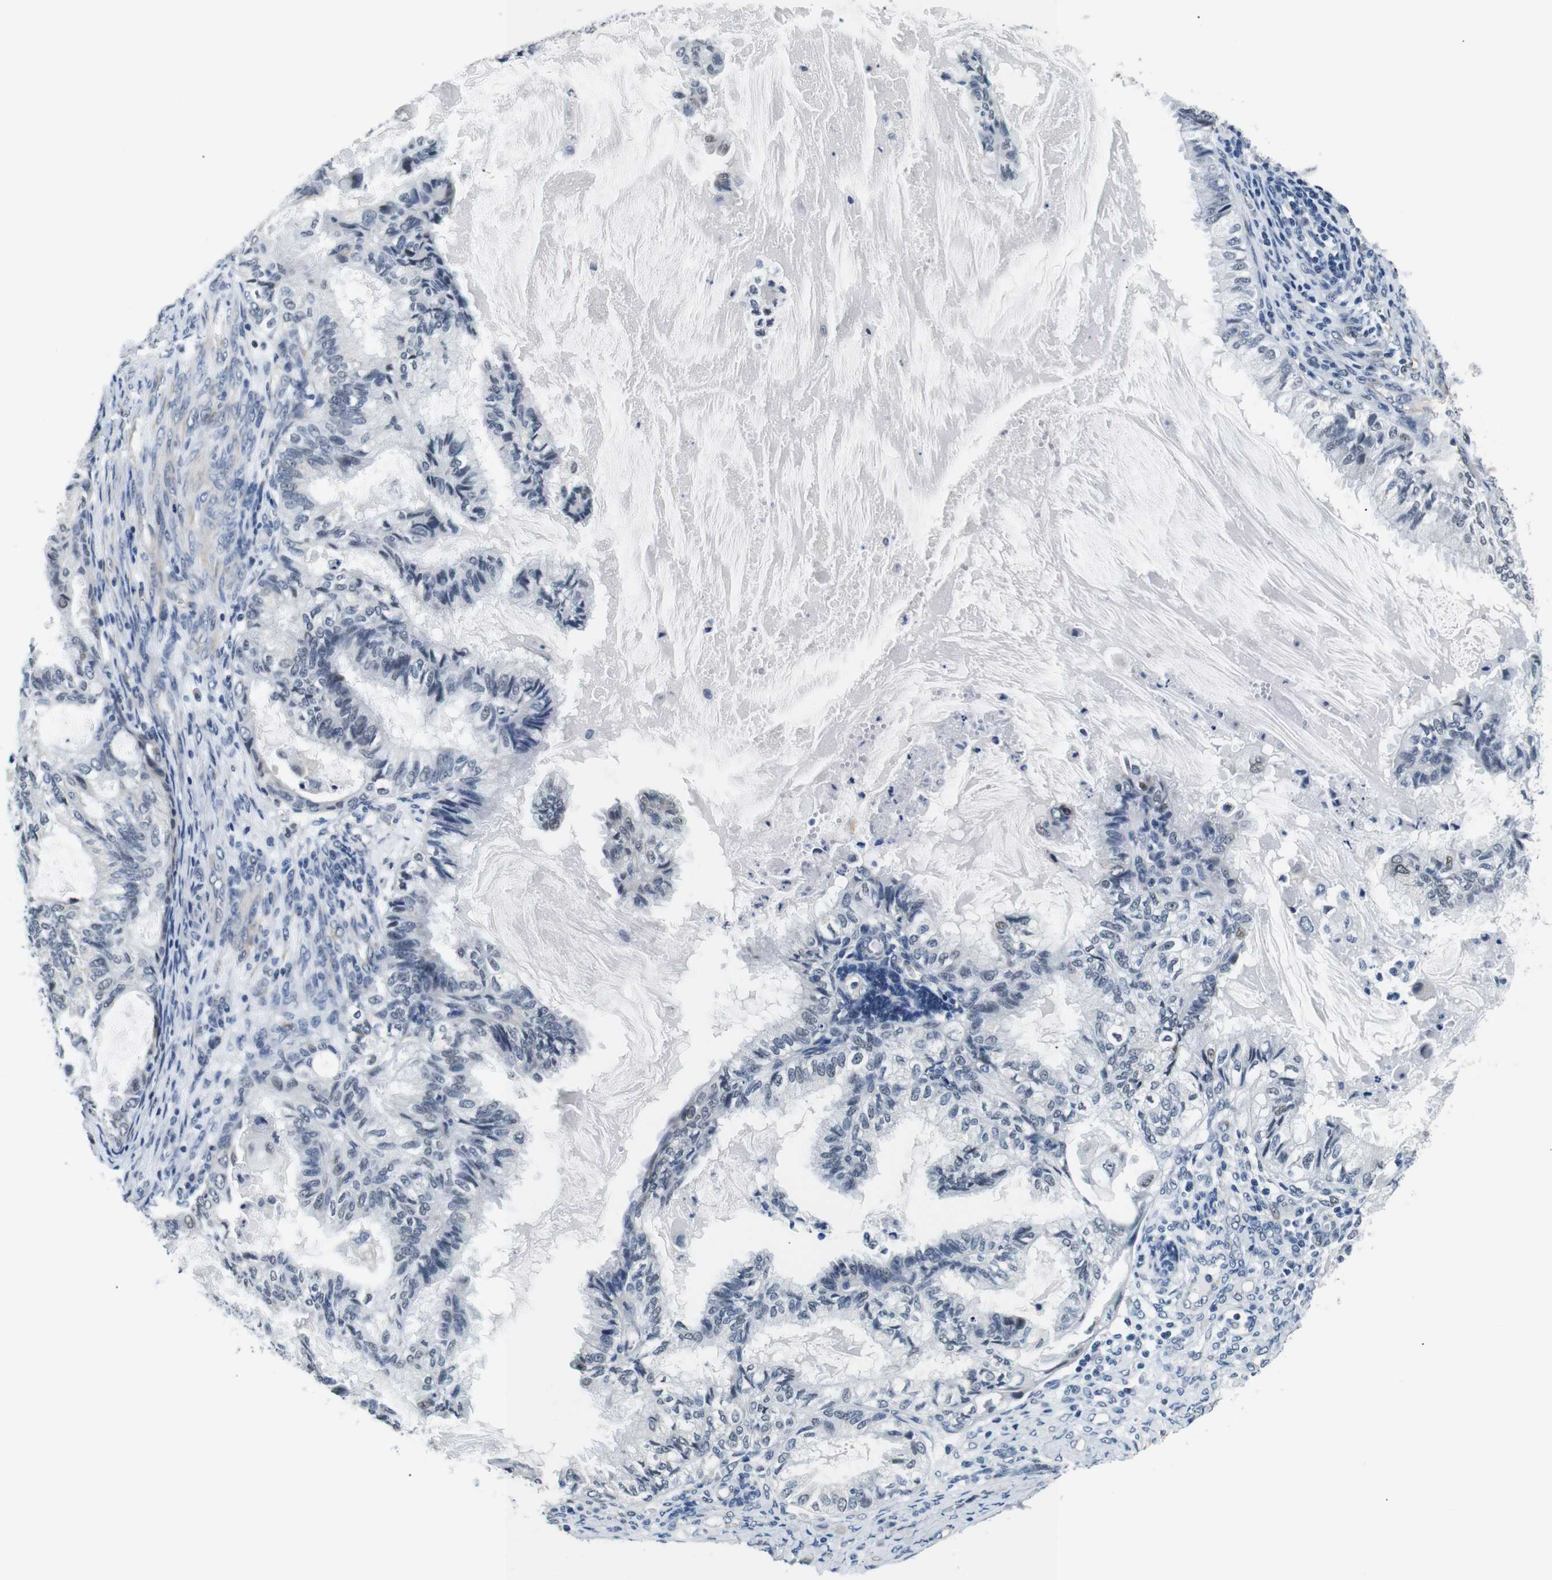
{"staining": {"intensity": "negative", "quantity": "none", "location": "none"}, "tissue": "cervical cancer", "cell_type": "Tumor cells", "image_type": "cancer", "snomed": [{"axis": "morphology", "description": "Normal tissue, NOS"}, {"axis": "morphology", "description": "Adenocarcinoma, NOS"}, {"axis": "topography", "description": "Cervix"}, {"axis": "topography", "description": "Endometrium"}], "caption": "Immunohistochemistry of human adenocarcinoma (cervical) exhibits no expression in tumor cells. (DAB immunohistochemistry (IHC) visualized using brightfield microscopy, high magnification).", "gene": "TAFA1", "patient": {"sex": "female", "age": 86}}